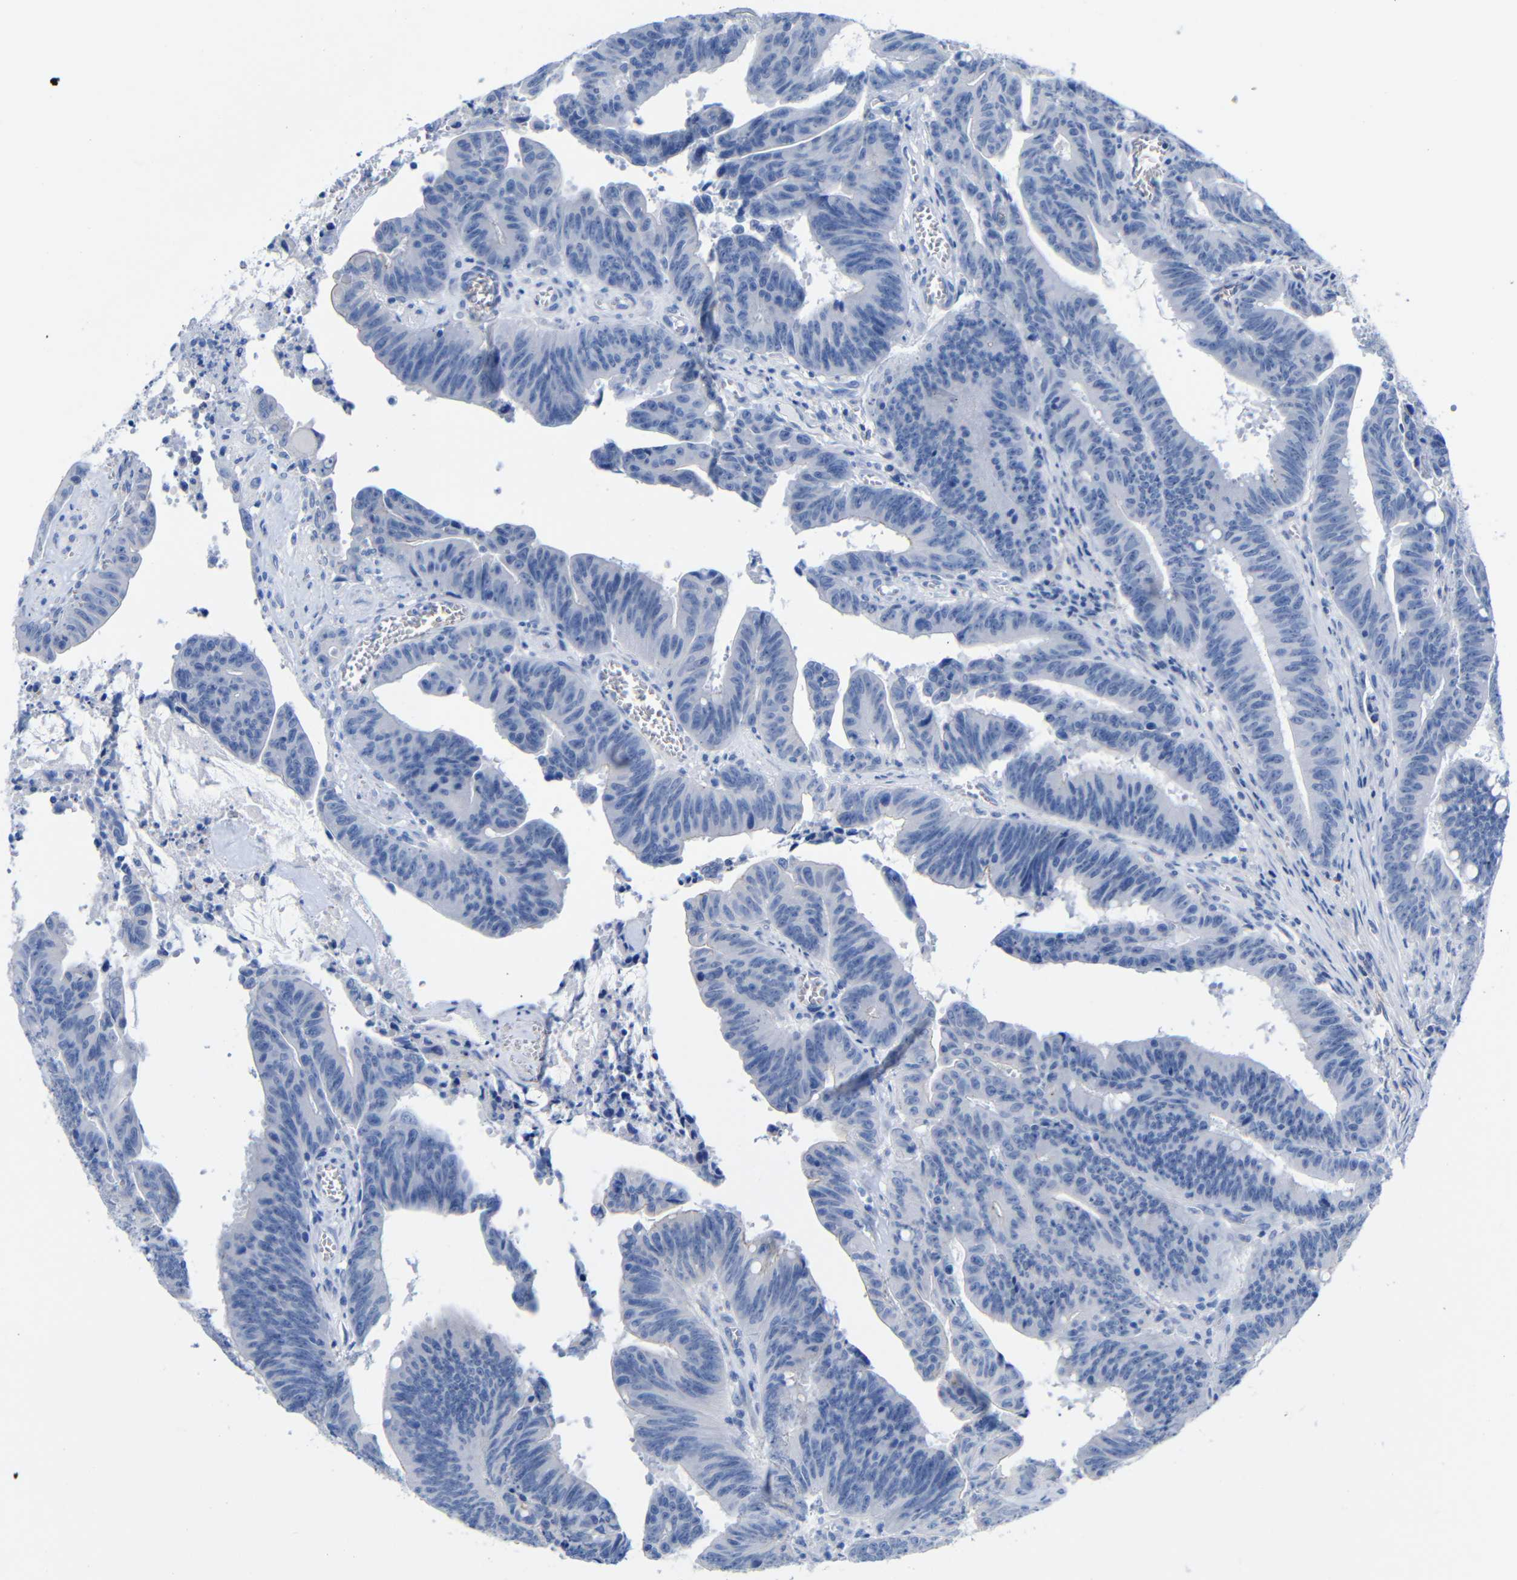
{"staining": {"intensity": "negative", "quantity": "none", "location": "none"}, "tissue": "colorectal cancer", "cell_type": "Tumor cells", "image_type": "cancer", "snomed": [{"axis": "morphology", "description": "Adenocarcinoma, NOS"}, {"axis": "topography", "description": "Colon"}], "caption": "This is a image of IHC staining of adenocarcinoma (colorectal), which shows no positivity in tumor cells.", "gene": "CGNL1", "patient": {"sex": "male", "age": 45}}